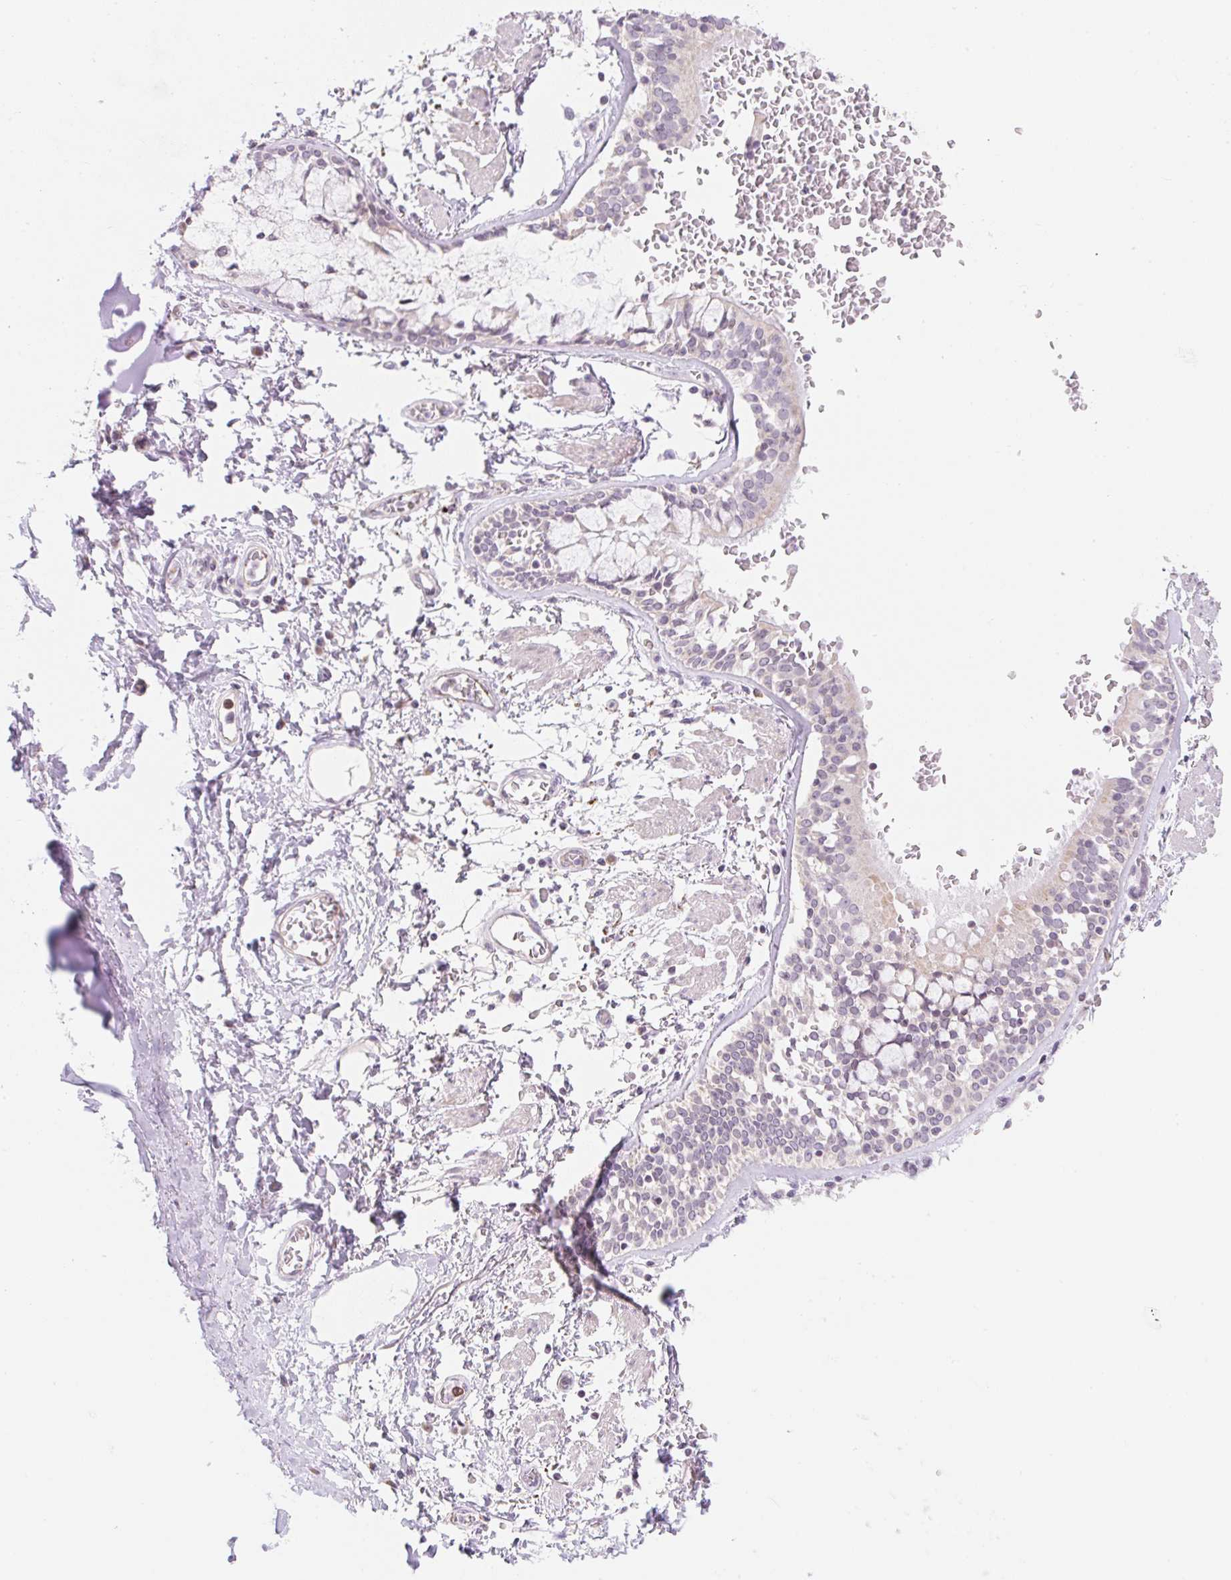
{"staining": {"intensity": "negative", "quantity": "none", "location": "none"}, "tissue": "adipose tissue", "cell_type": "Adipocytes", "image_type": "normal", "snomed": [{"axis": "morphology", "description": "Normal tissue, NOS"}, {"axis": "morphology", "description": "Degeneration, NOS"}, {"axis": "topography", "description": "Cartilage tissue"}, {"axis": "topography", "description": "Lung"}], "caption": "A histopathology image of adipose tissue stained for a protein exhibits no brown staining in adipocytes.", "gene": "CASKIN1", "patient": {"sex": "female", "age": 61}}